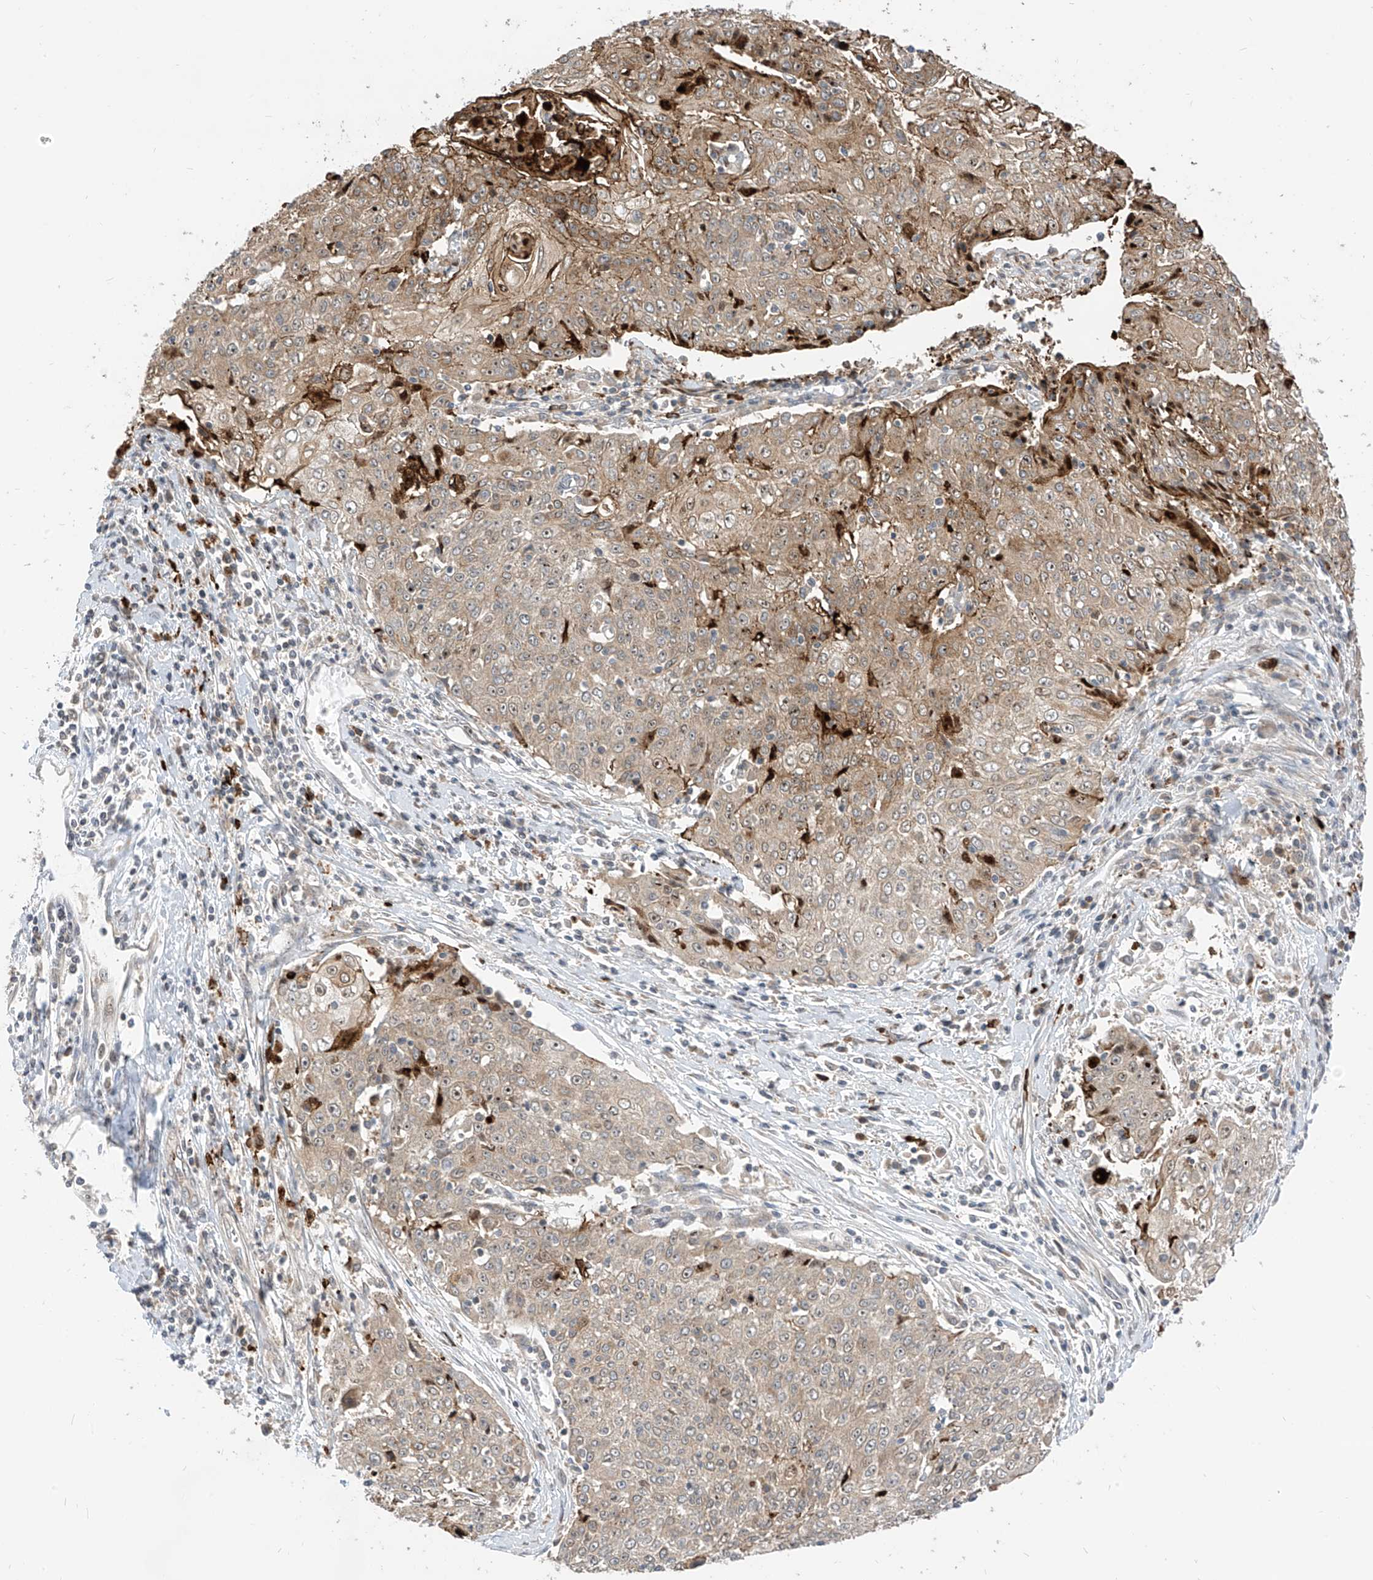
{"staining": {"intensity": "moderate", "quantity": "<25%", "location": "cytoplasmic/membranous"}, "tissue": "cervical cancer", "cell_type": "Tumor cells", "image_type": "cancer", "snomed": [{"axis": "morphology", "description": "Squamous cell carcinoma, NOS"}, {"axis": "topography", "description": "Cervix"}], "caption": "An IHC image of tumor tissue is shown. Protein staining in brown highlights moderate cytoplasmic/membranous positivity in cervical cancer within tumor cells.", "gene": "CNKSR1", "patient": {"sex": "female", "age": 48}}